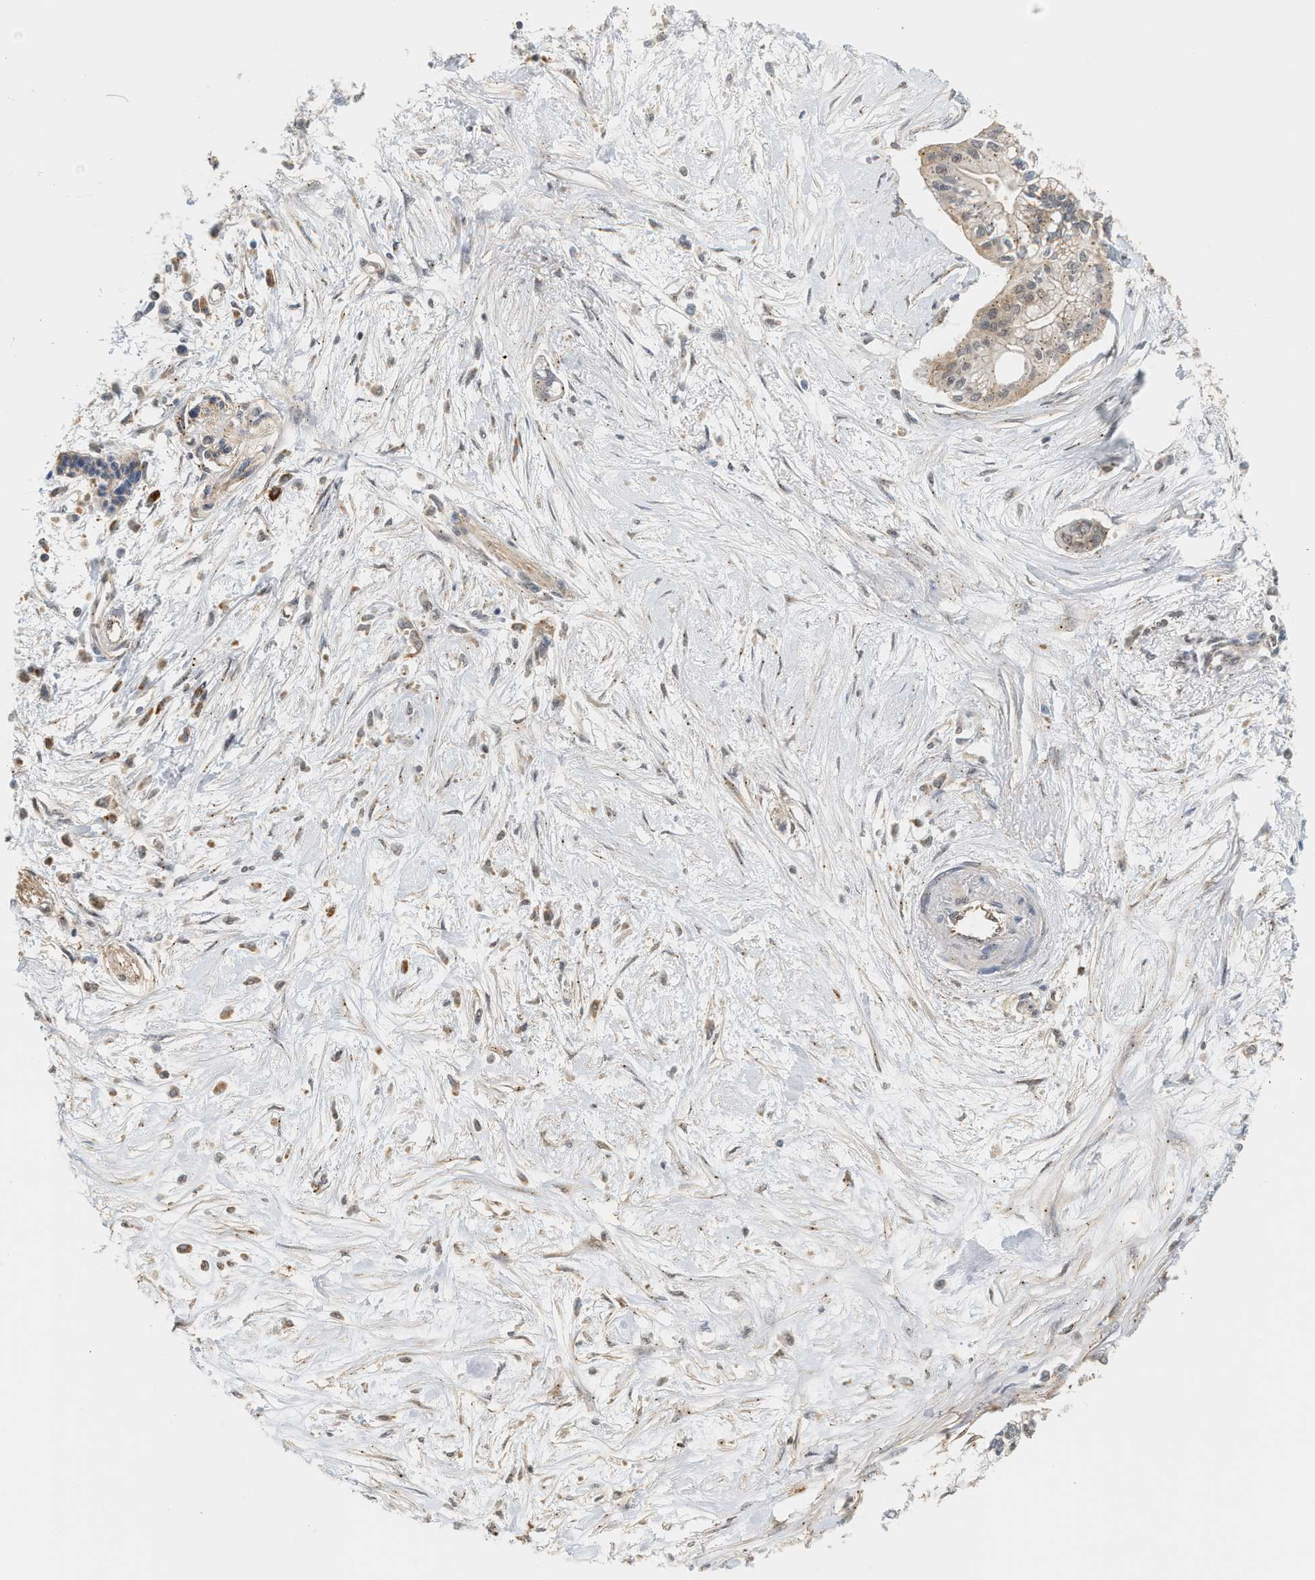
{"staining": {"intensity": "weak", "quantity": "25%-75%", "location": "cytoplasmic/membranous"}, "tissue": "pancreatic cancer", "cell_type": "Tumor cells", "image_type": "cancer", "snomed": [{"axis": "morphology", "description": "Adenocarcinoma, NOS"}, {"axis": "topography", "description": "Pancreas"}], "caption": "High-power microscopy captured an immunohistochemistry (IHC) histopathology image of adenocarcinoma (pancreatic), revealing weak cytoplasmic/membranous expression in approximately 25%-75% of tumor cells.", "gene": "MAP2K5", "patient": {"sex": "female", "age": 77}}